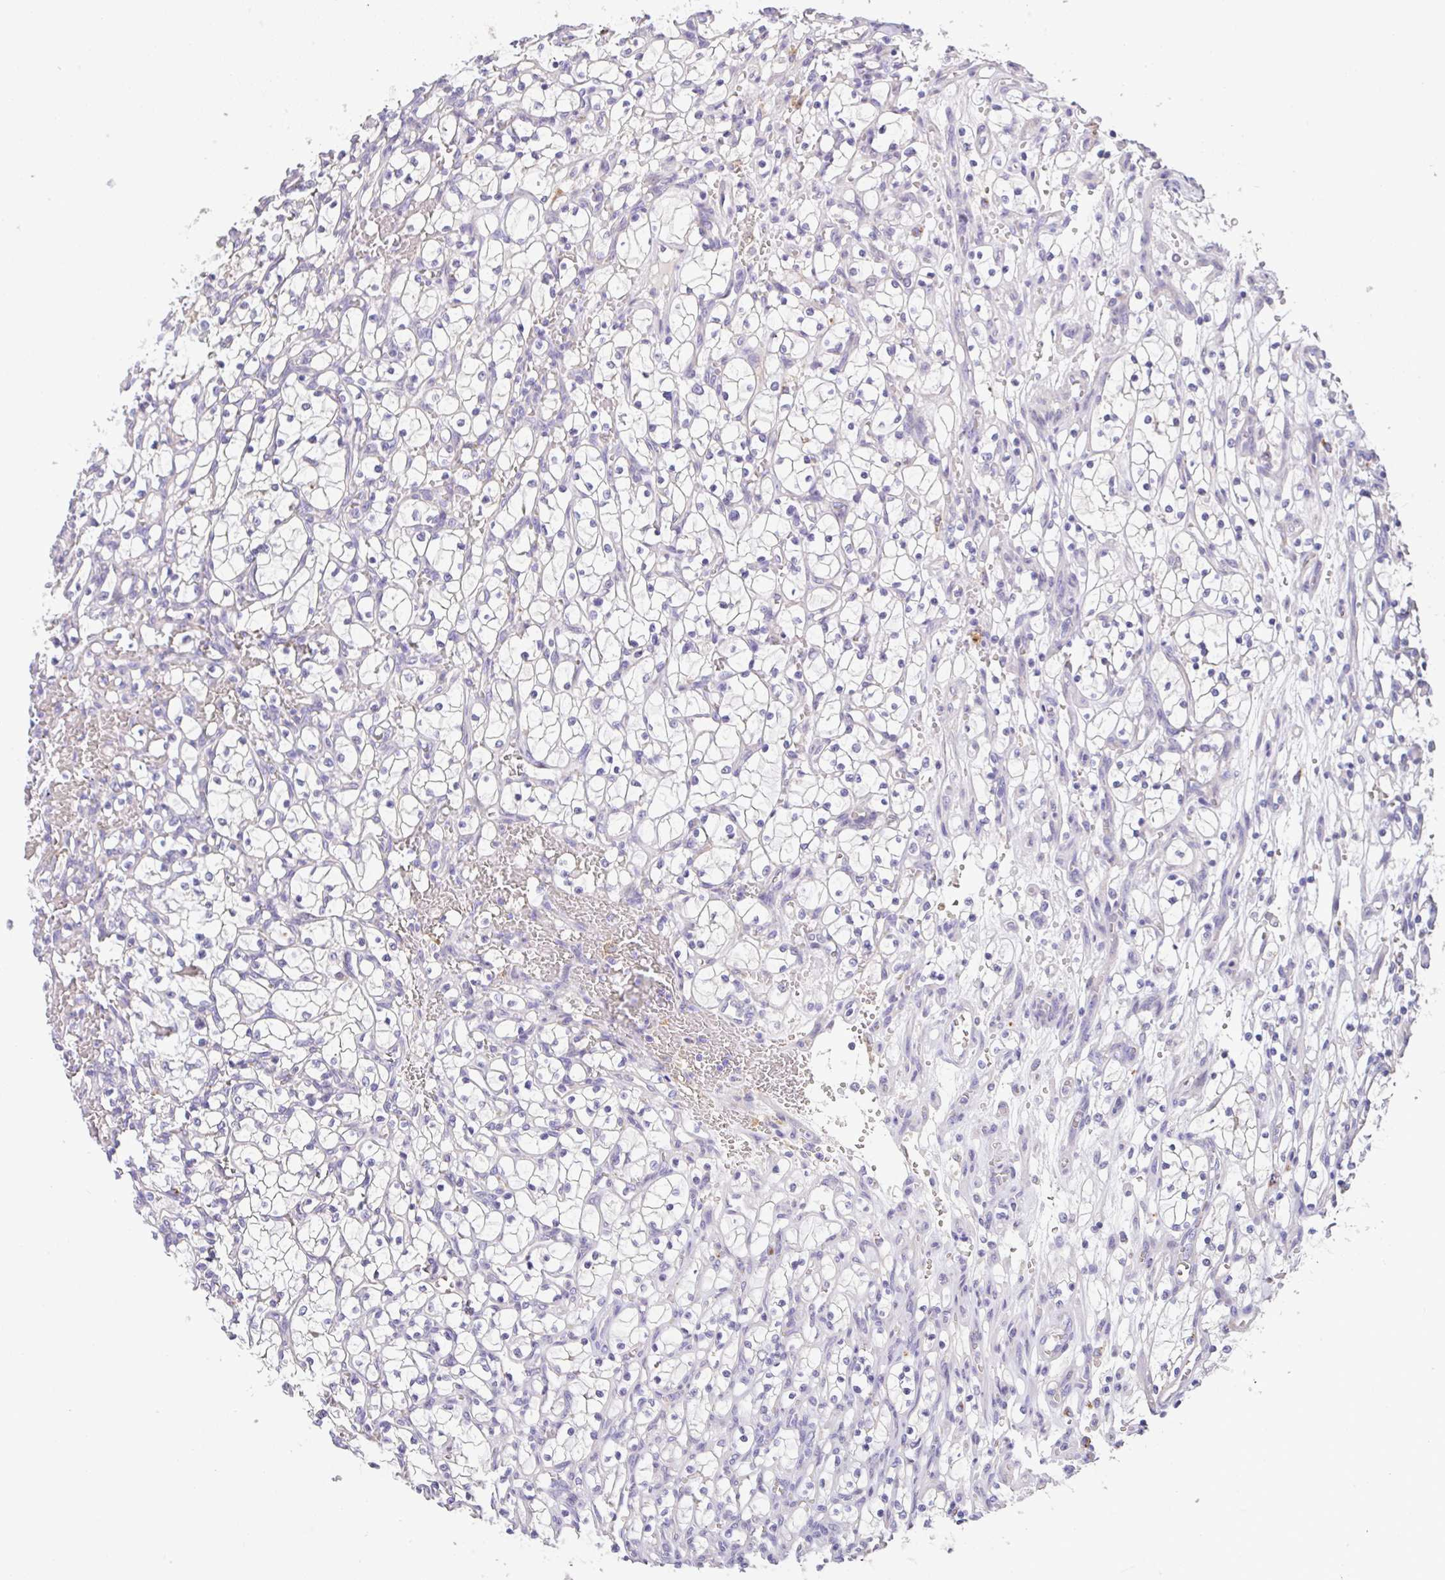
{"staining": {"intensity": "negative", "quantity": "none", "location": "none"}, "tissue": "renal cancer", "cell_type": "Tumor cells", "image_type": "cancer", "snomed": [{"axis": "morphology", "description": "Adenocarcinoma, NOS"}, {"axis": "topography", "description": "Kidney"}], "caption": "A micrograph of adenocarcinoma (renal) stained for a protein demonstrates no brown staining in tumor cells.", "gene": "EPN3", "patient": {"sex": "female", "age": 69}}